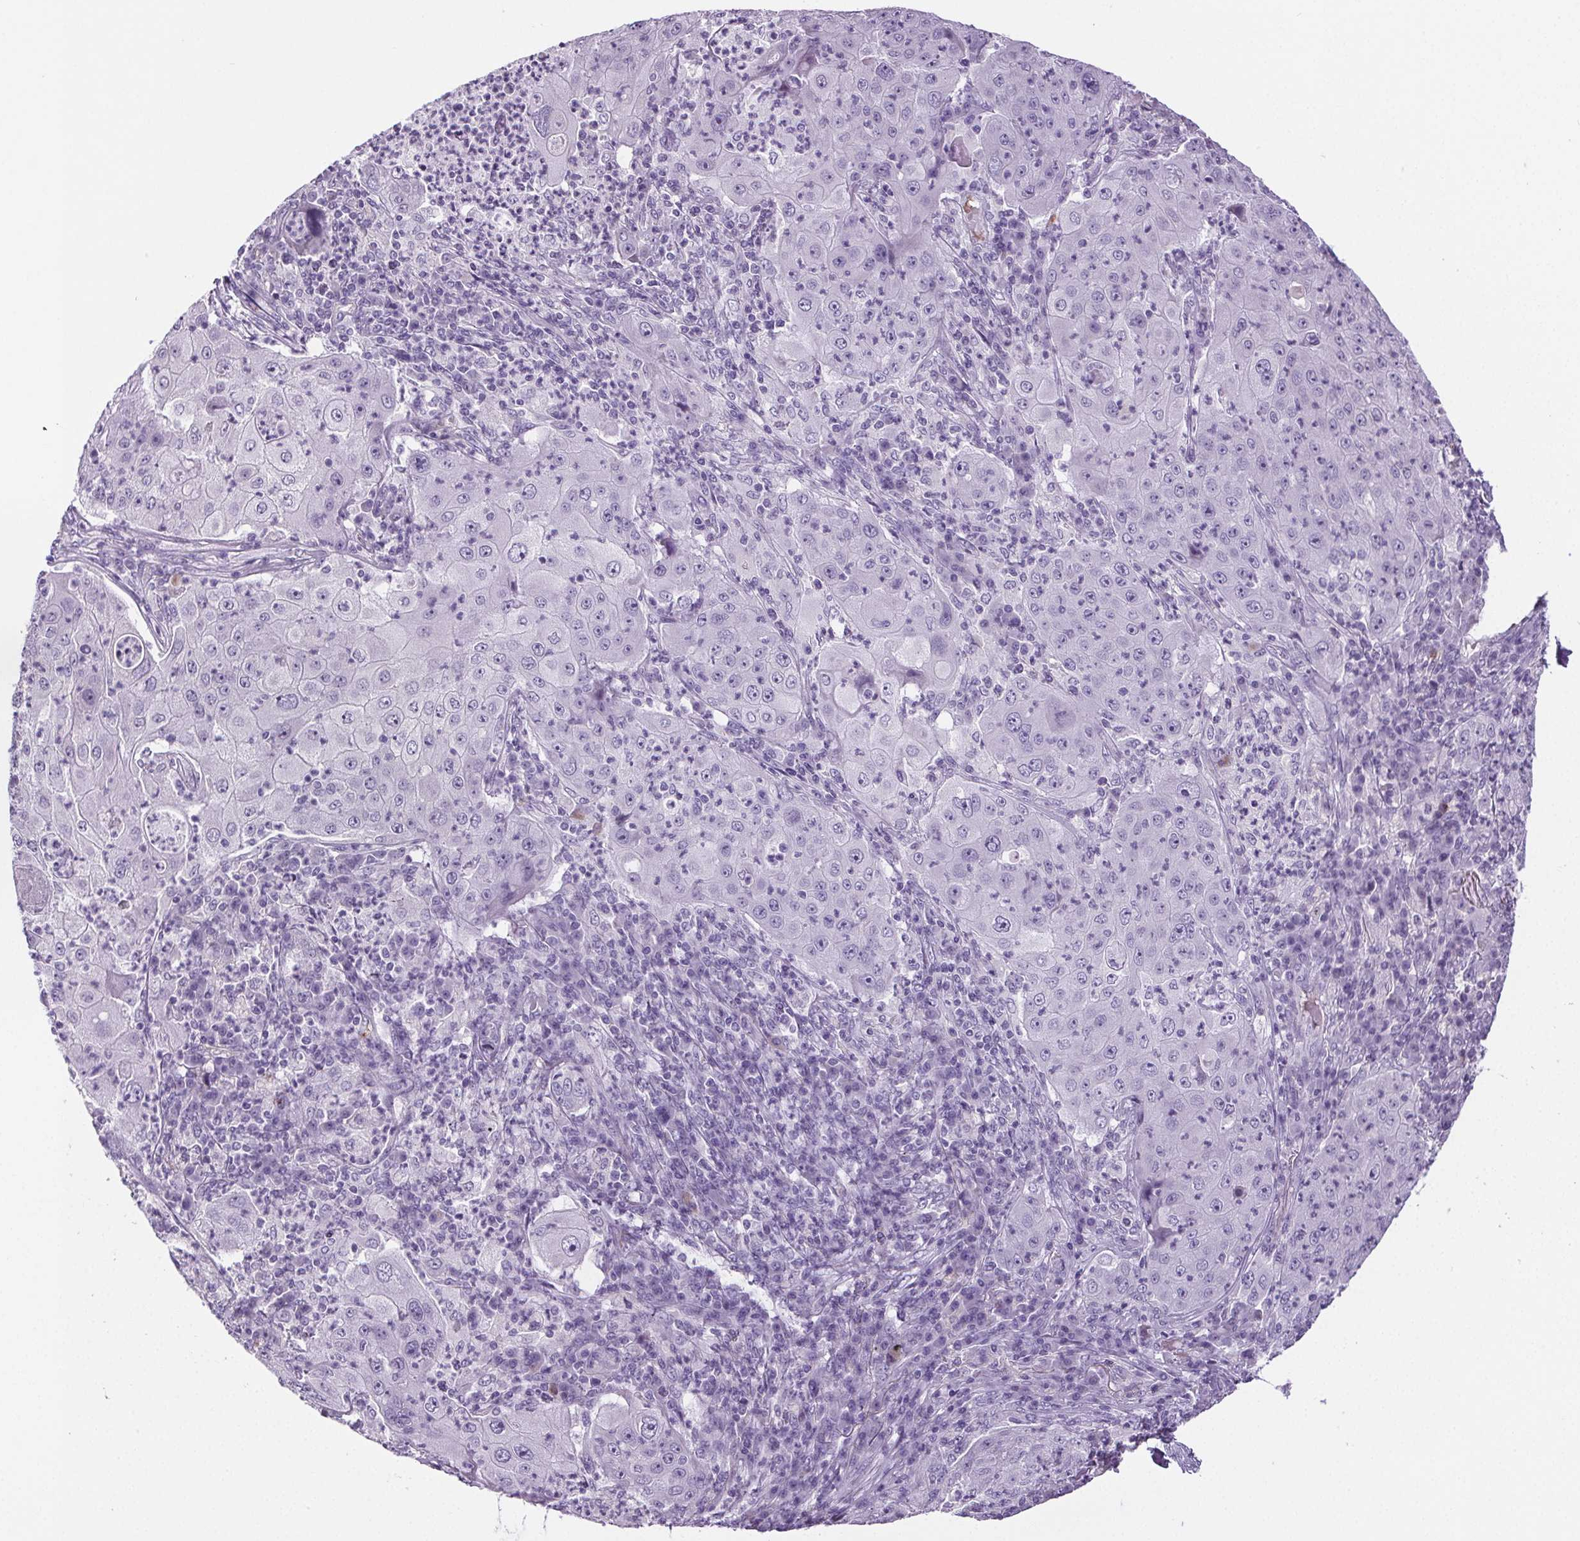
{"staining": {"intensity": "negative", "quantity": "none", "location": "none"}, "tissue": "lung cancer", "cell_type": "Tumor cells", "image_type": "cancer", "snomed": [{"axis": "morphology", "description": "Squamous cell carcinoma, NOS"}, {"axis": "topography", "description": "Lung"}], "caption": "The photomicrograph shows no staining of tumor cells in lung cancer.", "gene": "CD5L", "patient": {"sex": "female", "age": 59}}